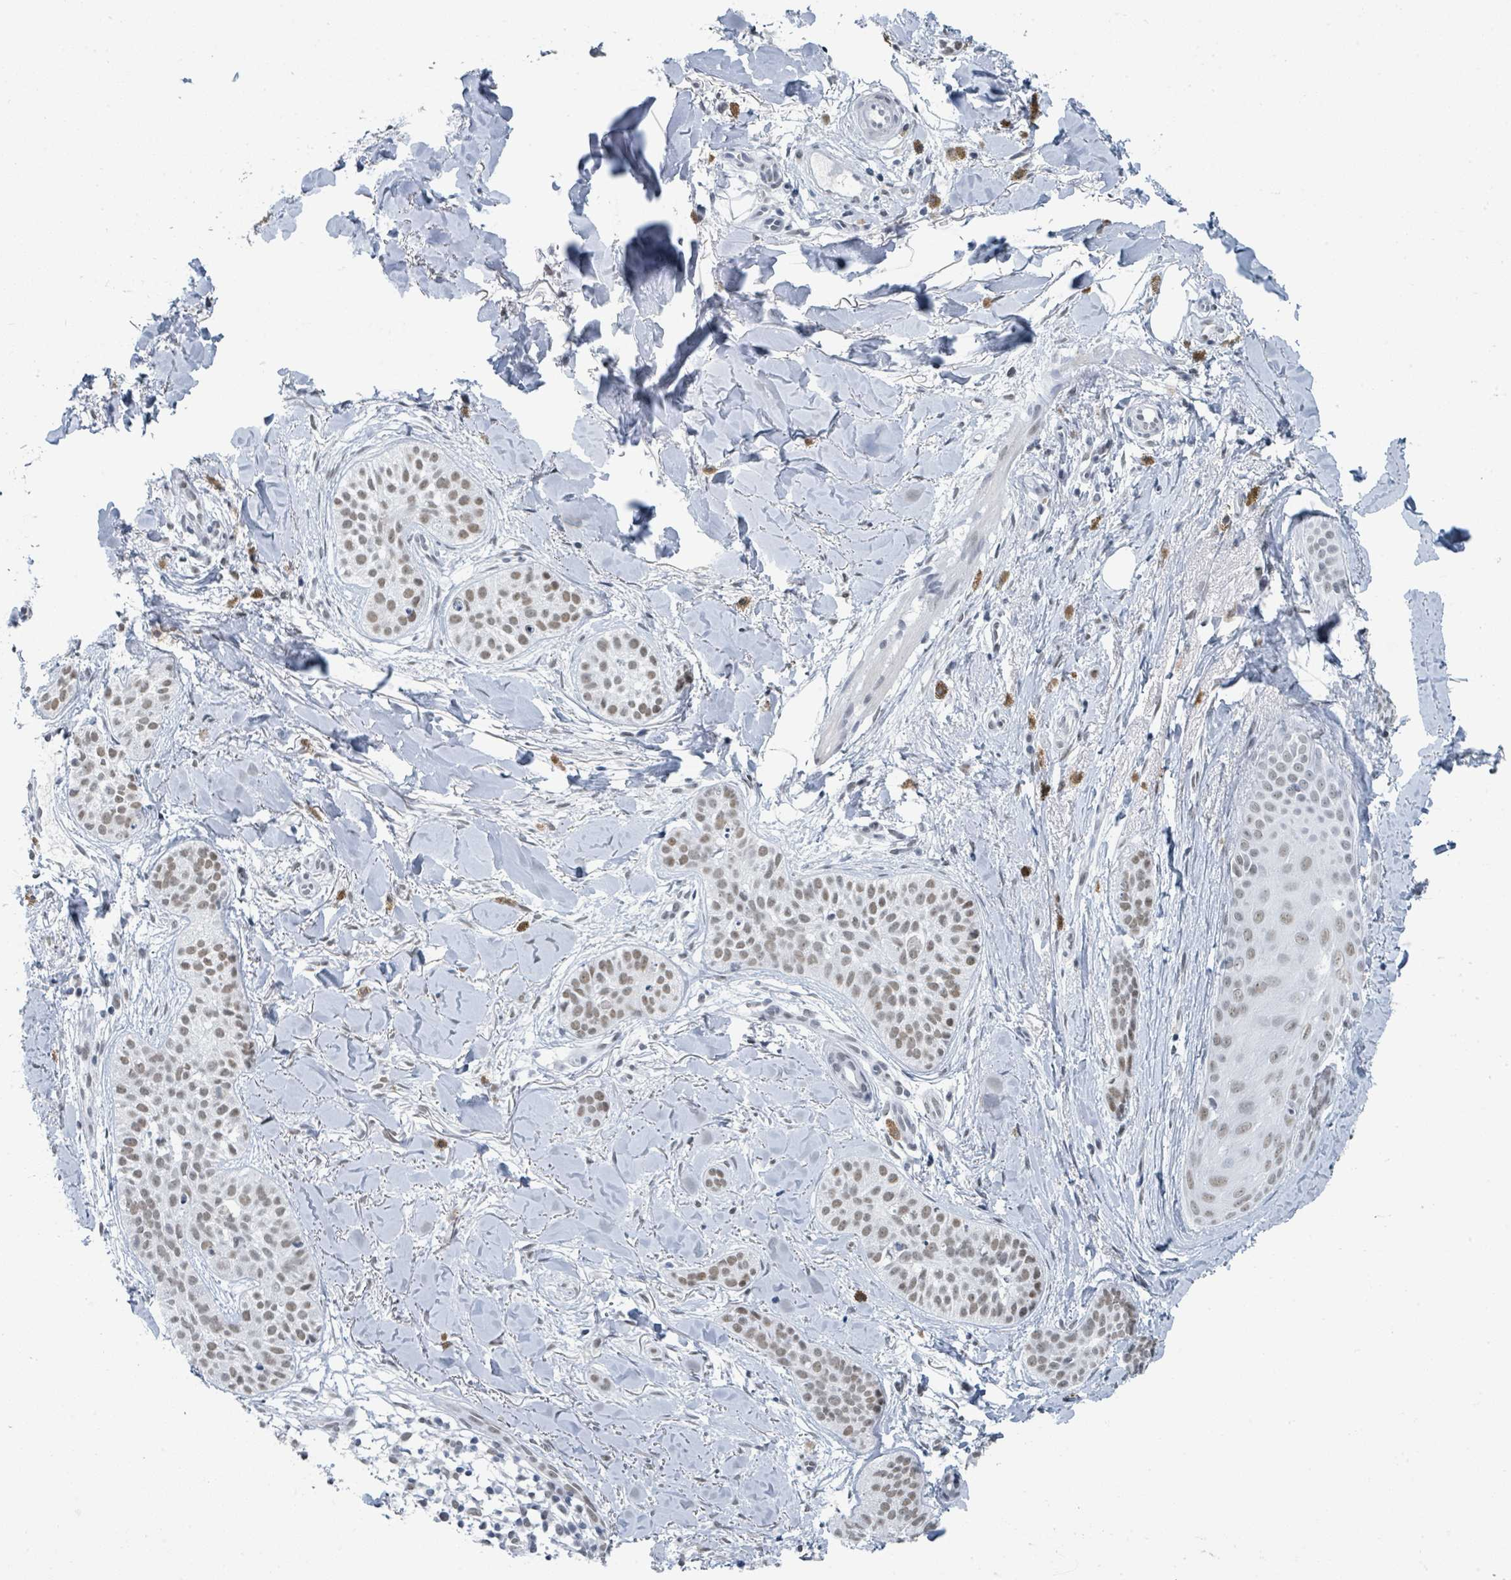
{"staining": {"intensity": "moderate", "quantity": ">75%", "location": "nuclear"}, "tissue": "skin cancer", "cell_type": "Tumor cells", "image_type": "cancer", "snomed": [{"axis": "morphology", "description": "Basal cell carcinoma"}, {"axis": "topography", "description": "Skin"}], "caption": "A brown stain shows moderate nuclear staining of a protein in basal cell carcinoma (skin) tumor cells.", "gene": "EHMT2", "patient": {"sex": "male", "age": 52}}